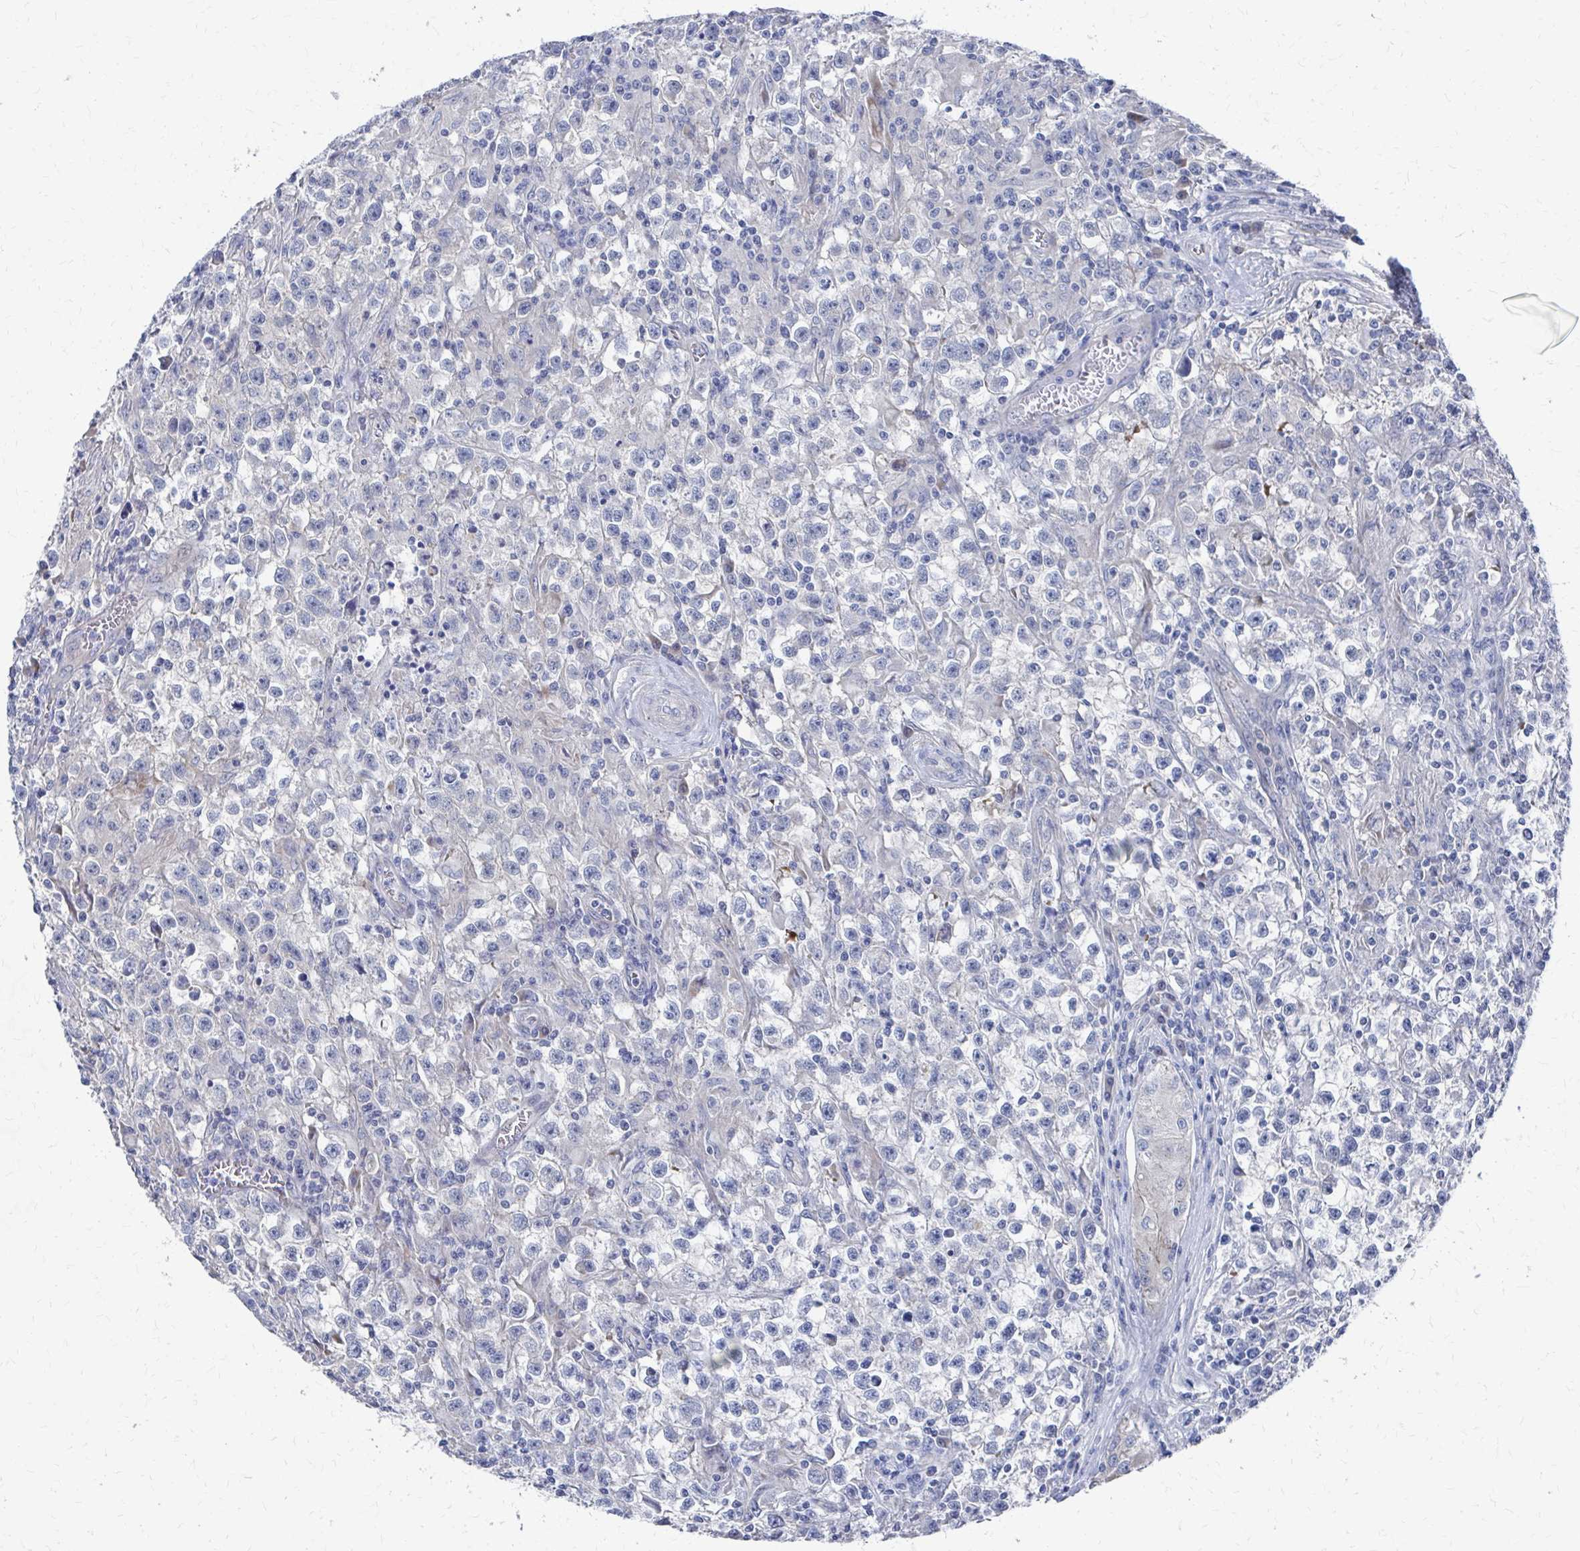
{"staining": {"intensity": "negative", "quantity": "none", "location": "none"}, "tissue": "testis cancer", "cell_type": "Tumor cells", "image_type": "cancer", "snomed": [{"axis": "morphology", "description": "Seminoma, NOS"}, {"axis": "topography", "description": "Testis"}], "caption": "This micrograph is of testis cancer (seminoma) stained with immunohistochemistry to label a protein in brown with the nuclei are counter-stained blue. There is no positivity in tumor cells.", "gene": "PLEKHG7", "patient": {"sex": "male", "age": 31}}